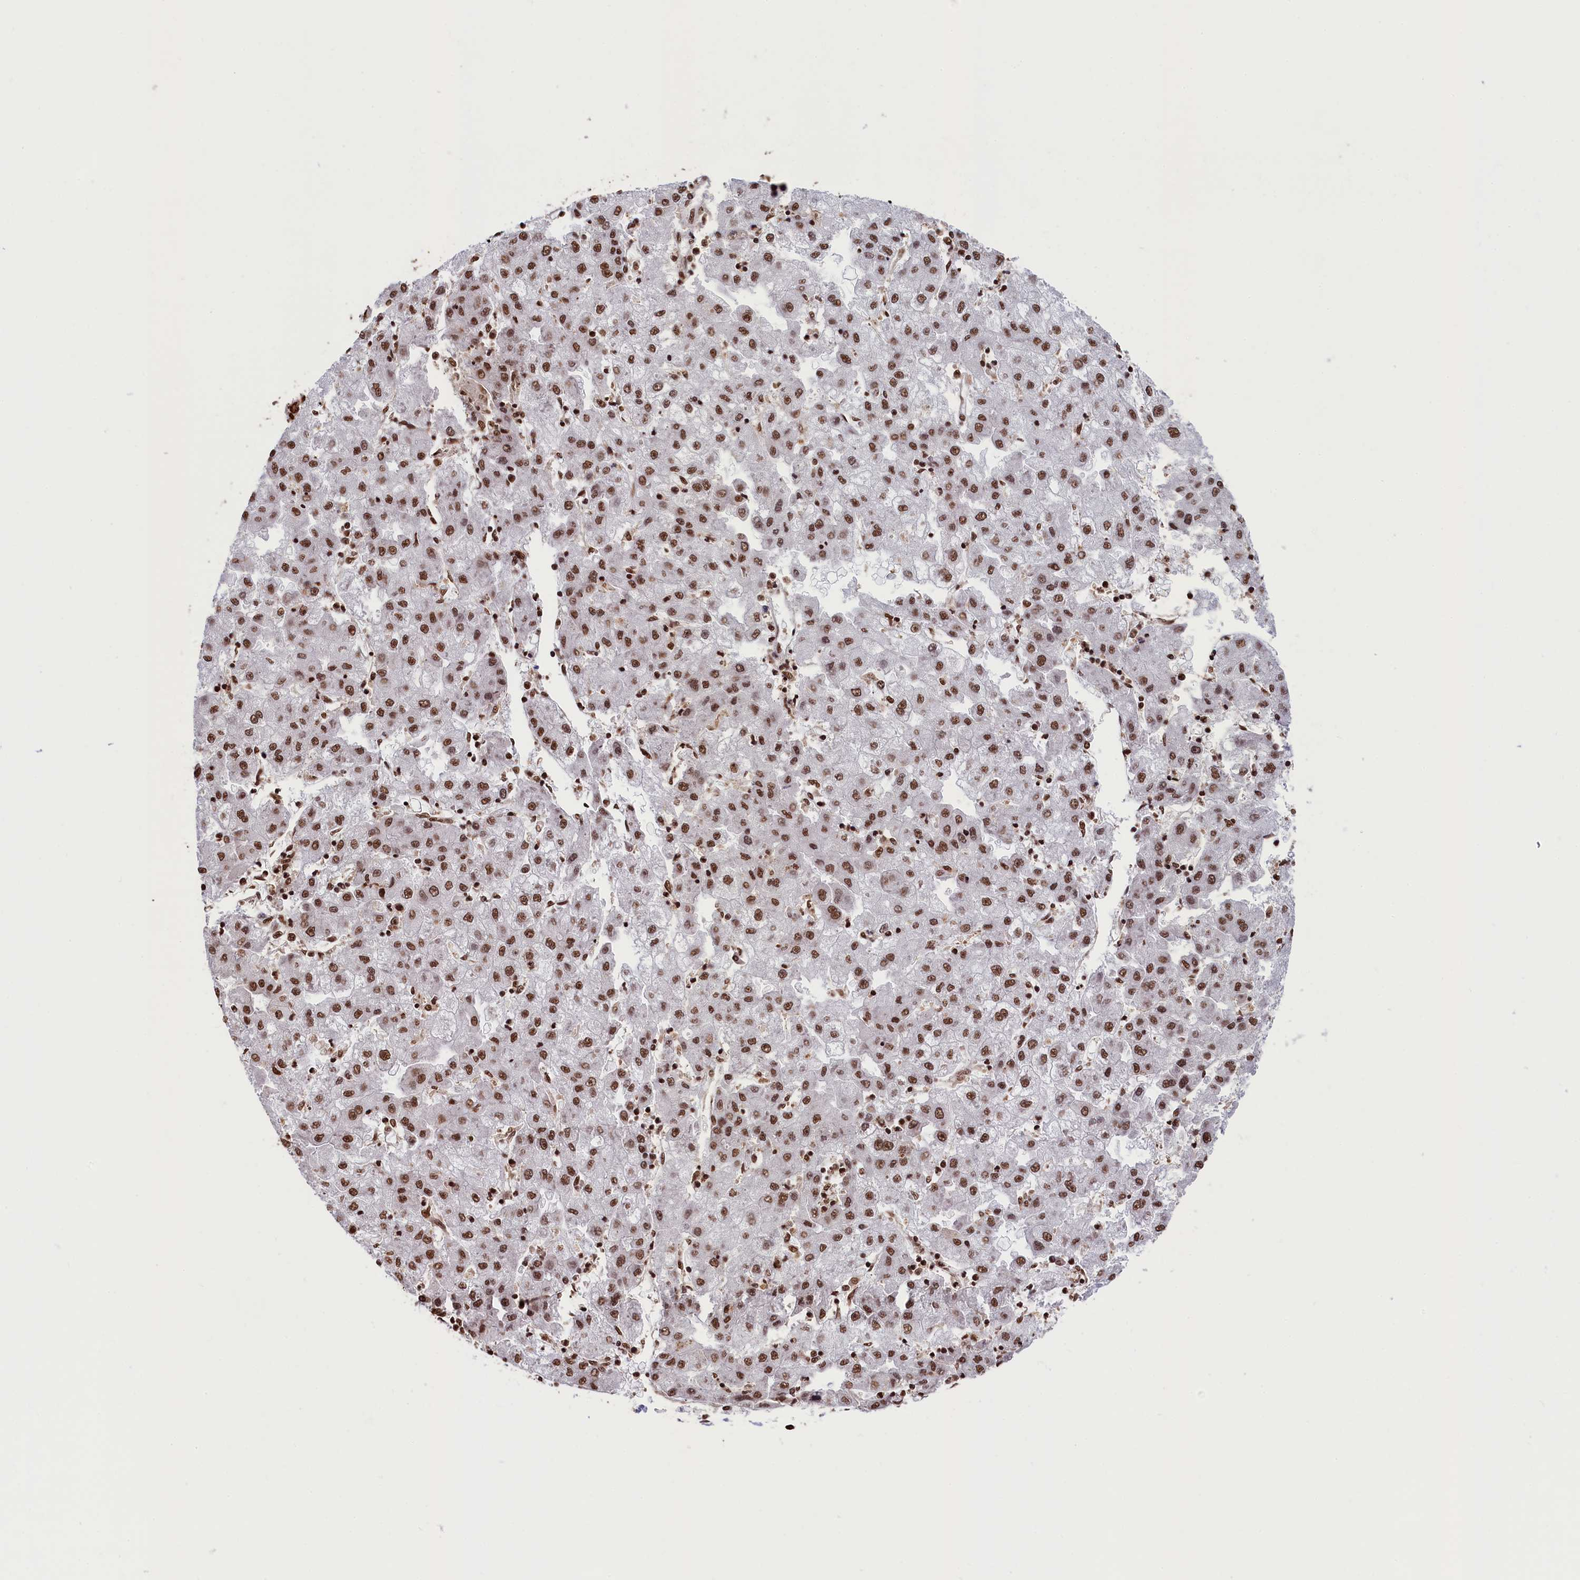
{"staining": {"intensity": "strong", "quantity": ">75%", "location": "nuclear"}, "tissue": "liver cancer", "cell_type": "Tumor cells", "image_type": "cancer", "snomed": [{"axis": "morphology", "description": "Carcinoma, Hepatocellular, NOS"}, {"axis": "topography", "description": "Liver"}], "caption": "An image of human liver hepatocellular carcinoma stained for a protein reveals strong nuclear brown staining in tumor cells.", "gene": "SNRPD2", "patient": {"sex": "male", "age": 72}}